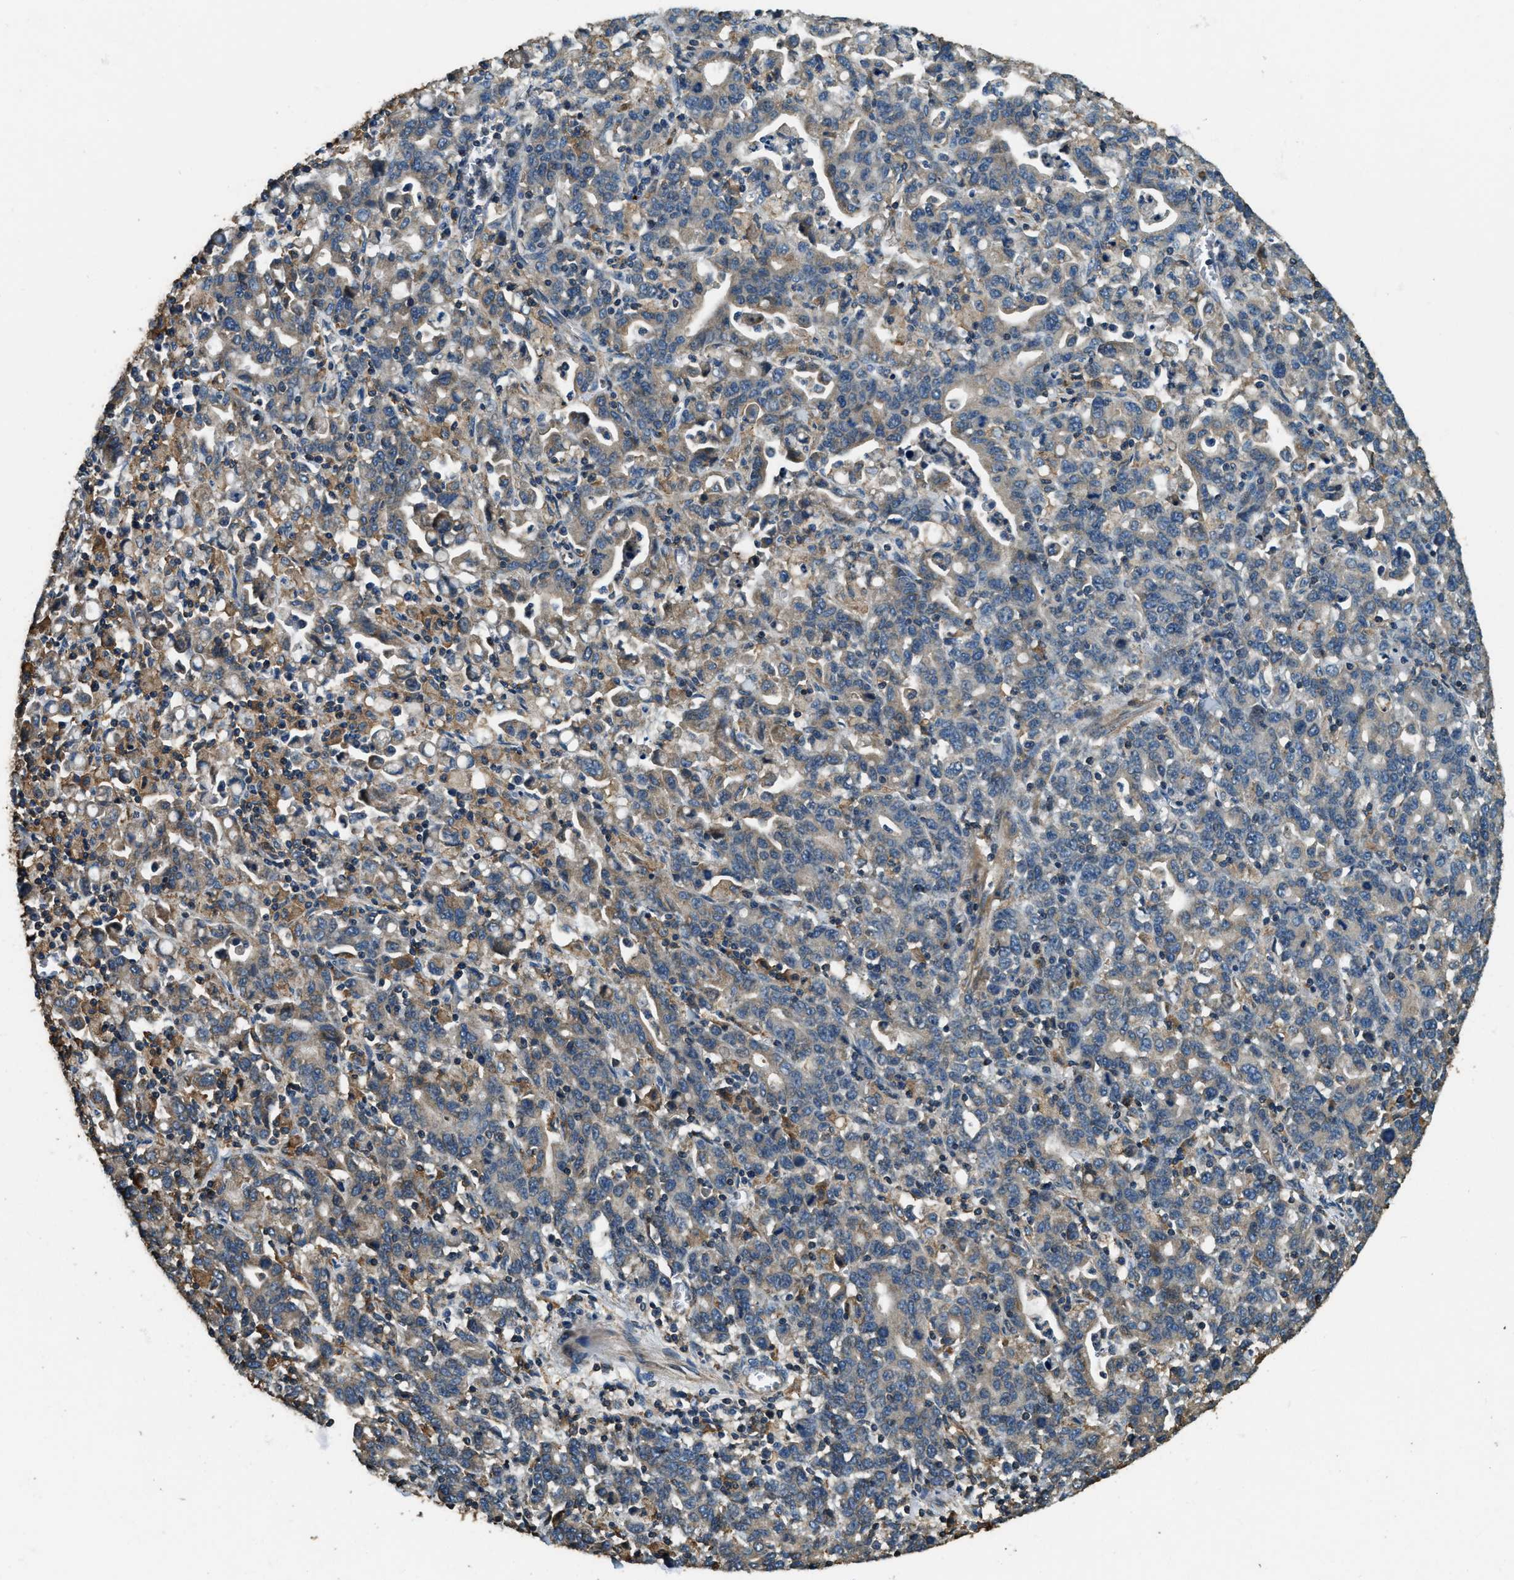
{"staining": {"intensity": "weak", "quantity": "<25%", "location": "cytoplasmic/membranous"}, "tissue": "stomach cancer", "cell_type": "Tumor cells", "image_type": "cancer", "snomed": [{"axis": "morphology", "description": "Adenocarcinoma, NOS"}, {"axis": "topography", "description": "Stomach, upper"}], "caption": "The immunohistochemistry image has no significant positivity in tumor cells of adenocarcinoma (stomach) tissue.", "gene": "ERGIC1", "patient": {"sex": "male", "age": 69}}